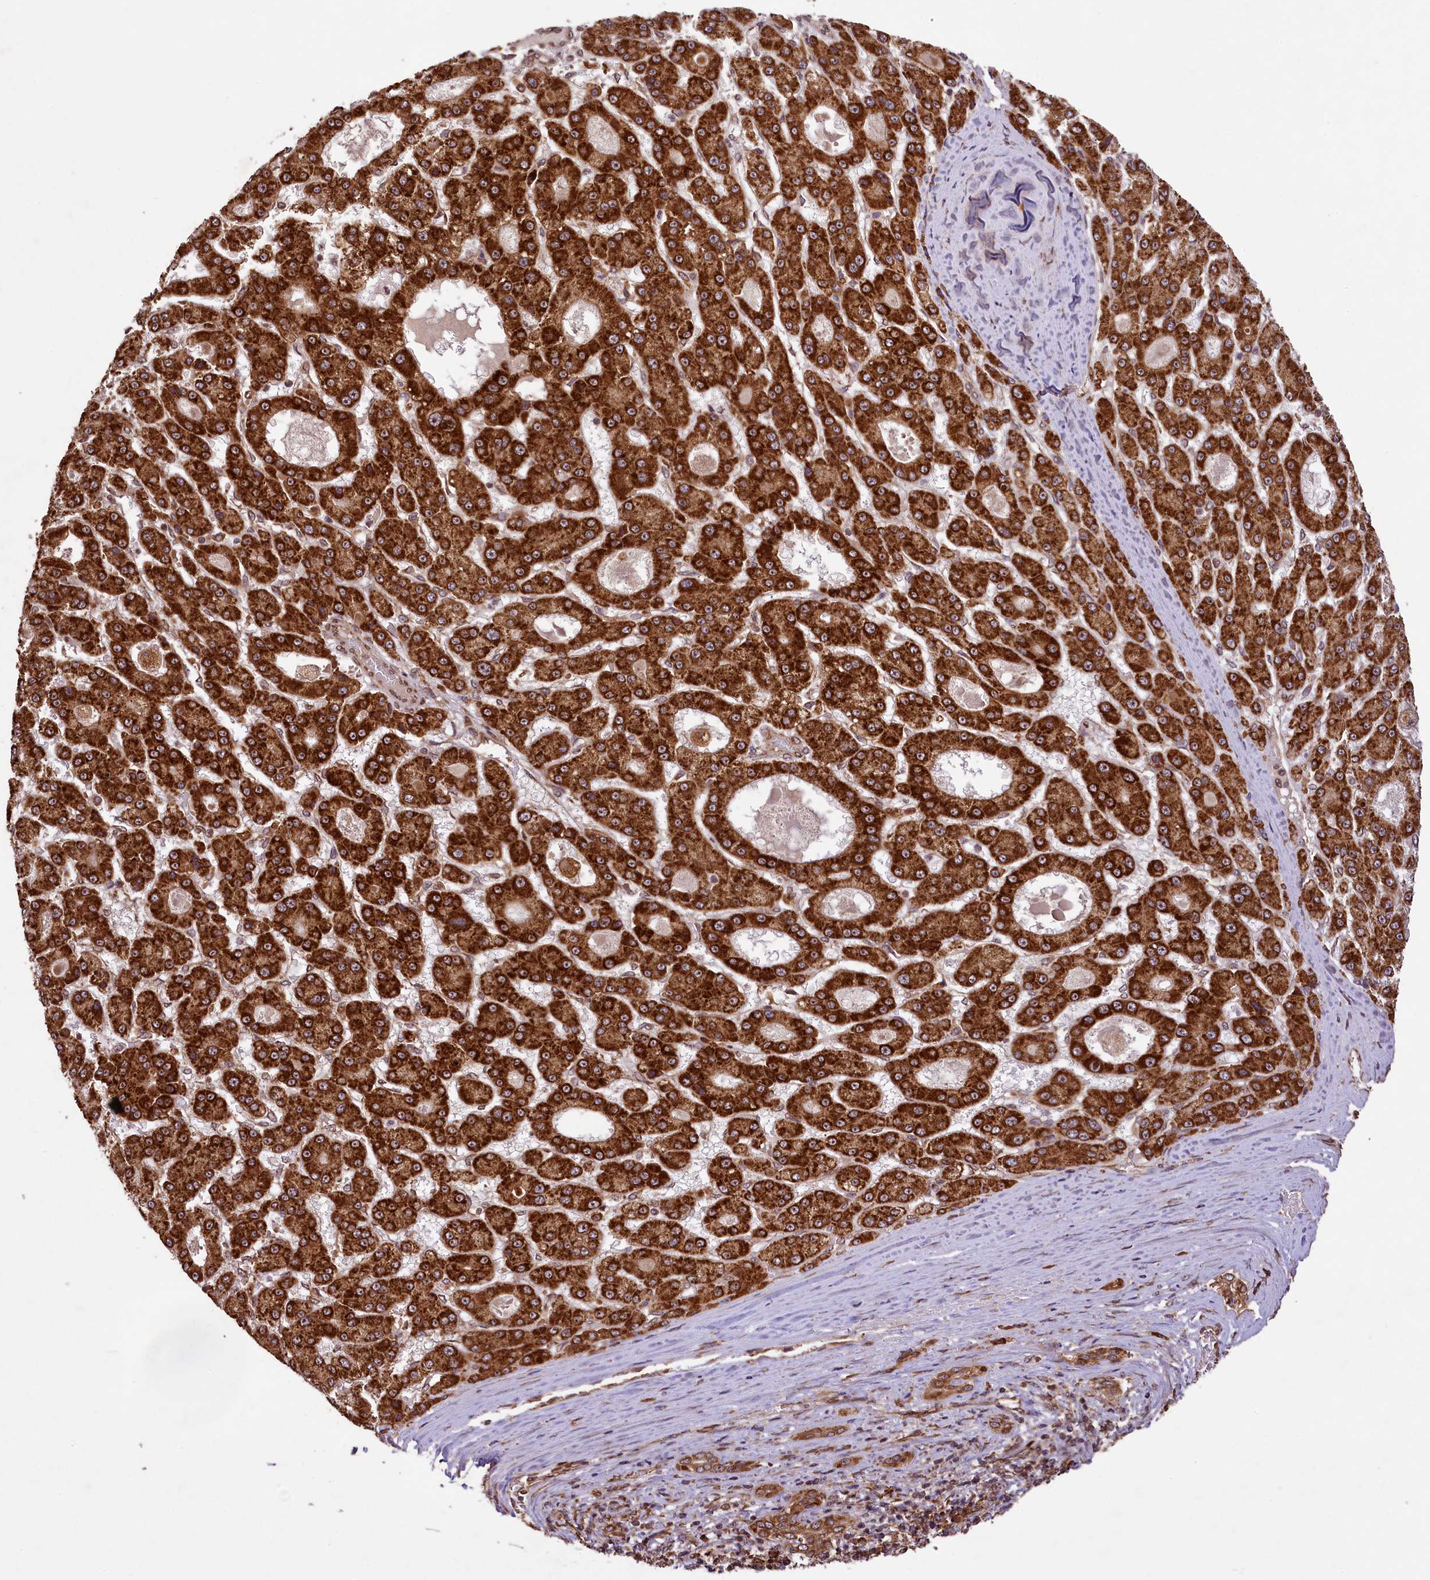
{"staining": {"intensity": "strong", "quantity": ">75%", "location": "cytoplasmic/membranous"}, "tissue": "liver cancer", "cell_type": "Tumor cells", "image_type": "cancer", "snomed": [{"axis": "morphology", "description": "Carcinoma, Hepatocellular, NOS"}, {"axis": "topography", "description": "Liver"}], "caption": "Protein positivity by immunohistochemistry demonstrates strong cytoplasmic/membranous positivity in approximately >75% of tumor cells in liver cancer (hepatocellular carcinoma).", "gene": "LARP4", "patient": {"sex": "male", "age": 70}}